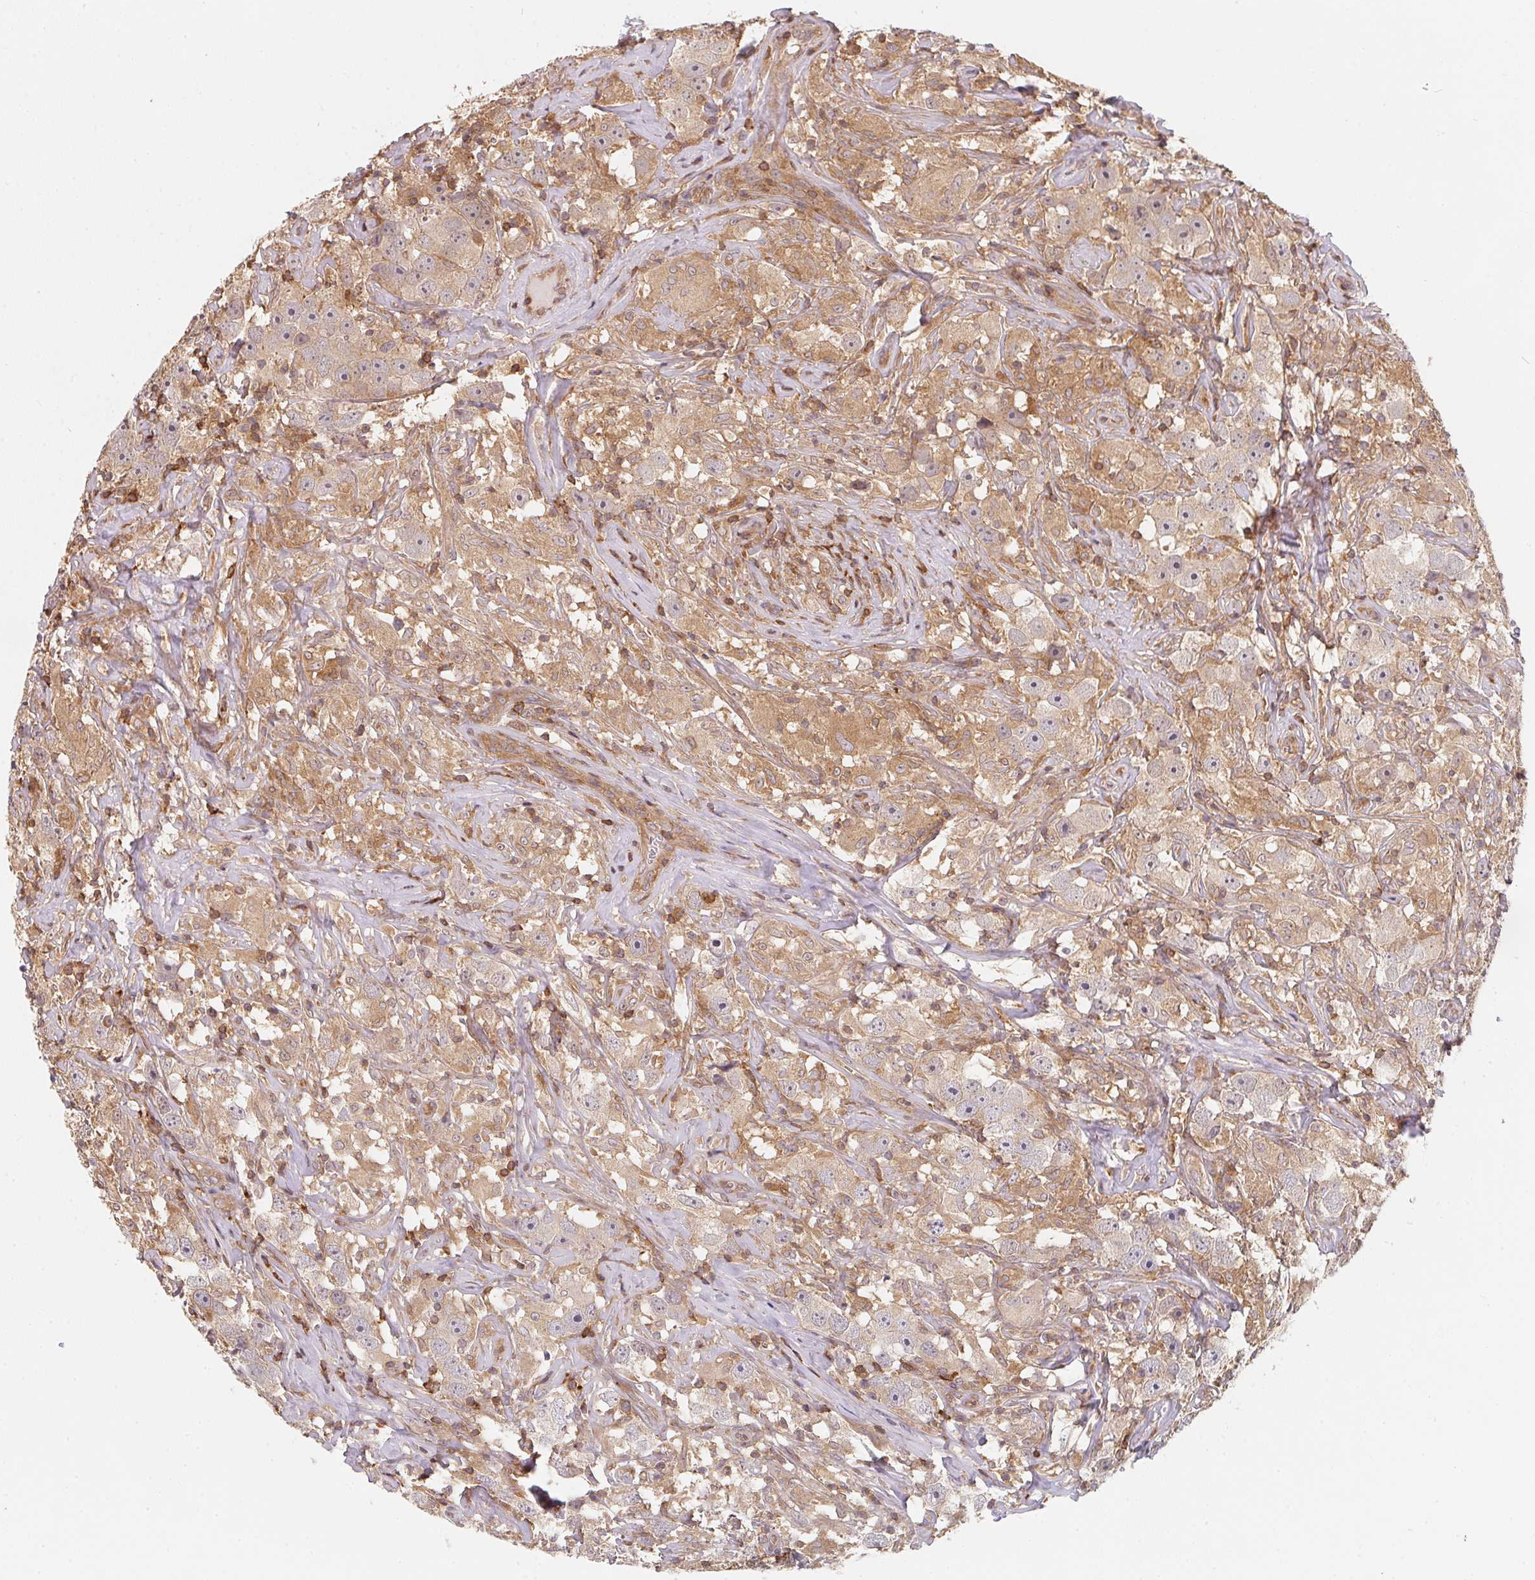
{"staining": {"intensity": "weak", "quantity": "25%-75%", "location": "cytoplasmic/membranous"}, "tissue": "testis cancer", "cell_type": "Tumor cells", "image_type": "cancer", "snomed": [{"axis": "morphology", "description": "Seminoma, NOS"}, {"axis": "topography", "description": "Testis"}], "caption": "Human testis seminoma stained for a protein (brown) displays weak cytoplasmic/membranous positive expression in about 25%-75% of tumor cells.", "gene": "ANKRD13A", "patient": {"sex": "male", "age": 49}}